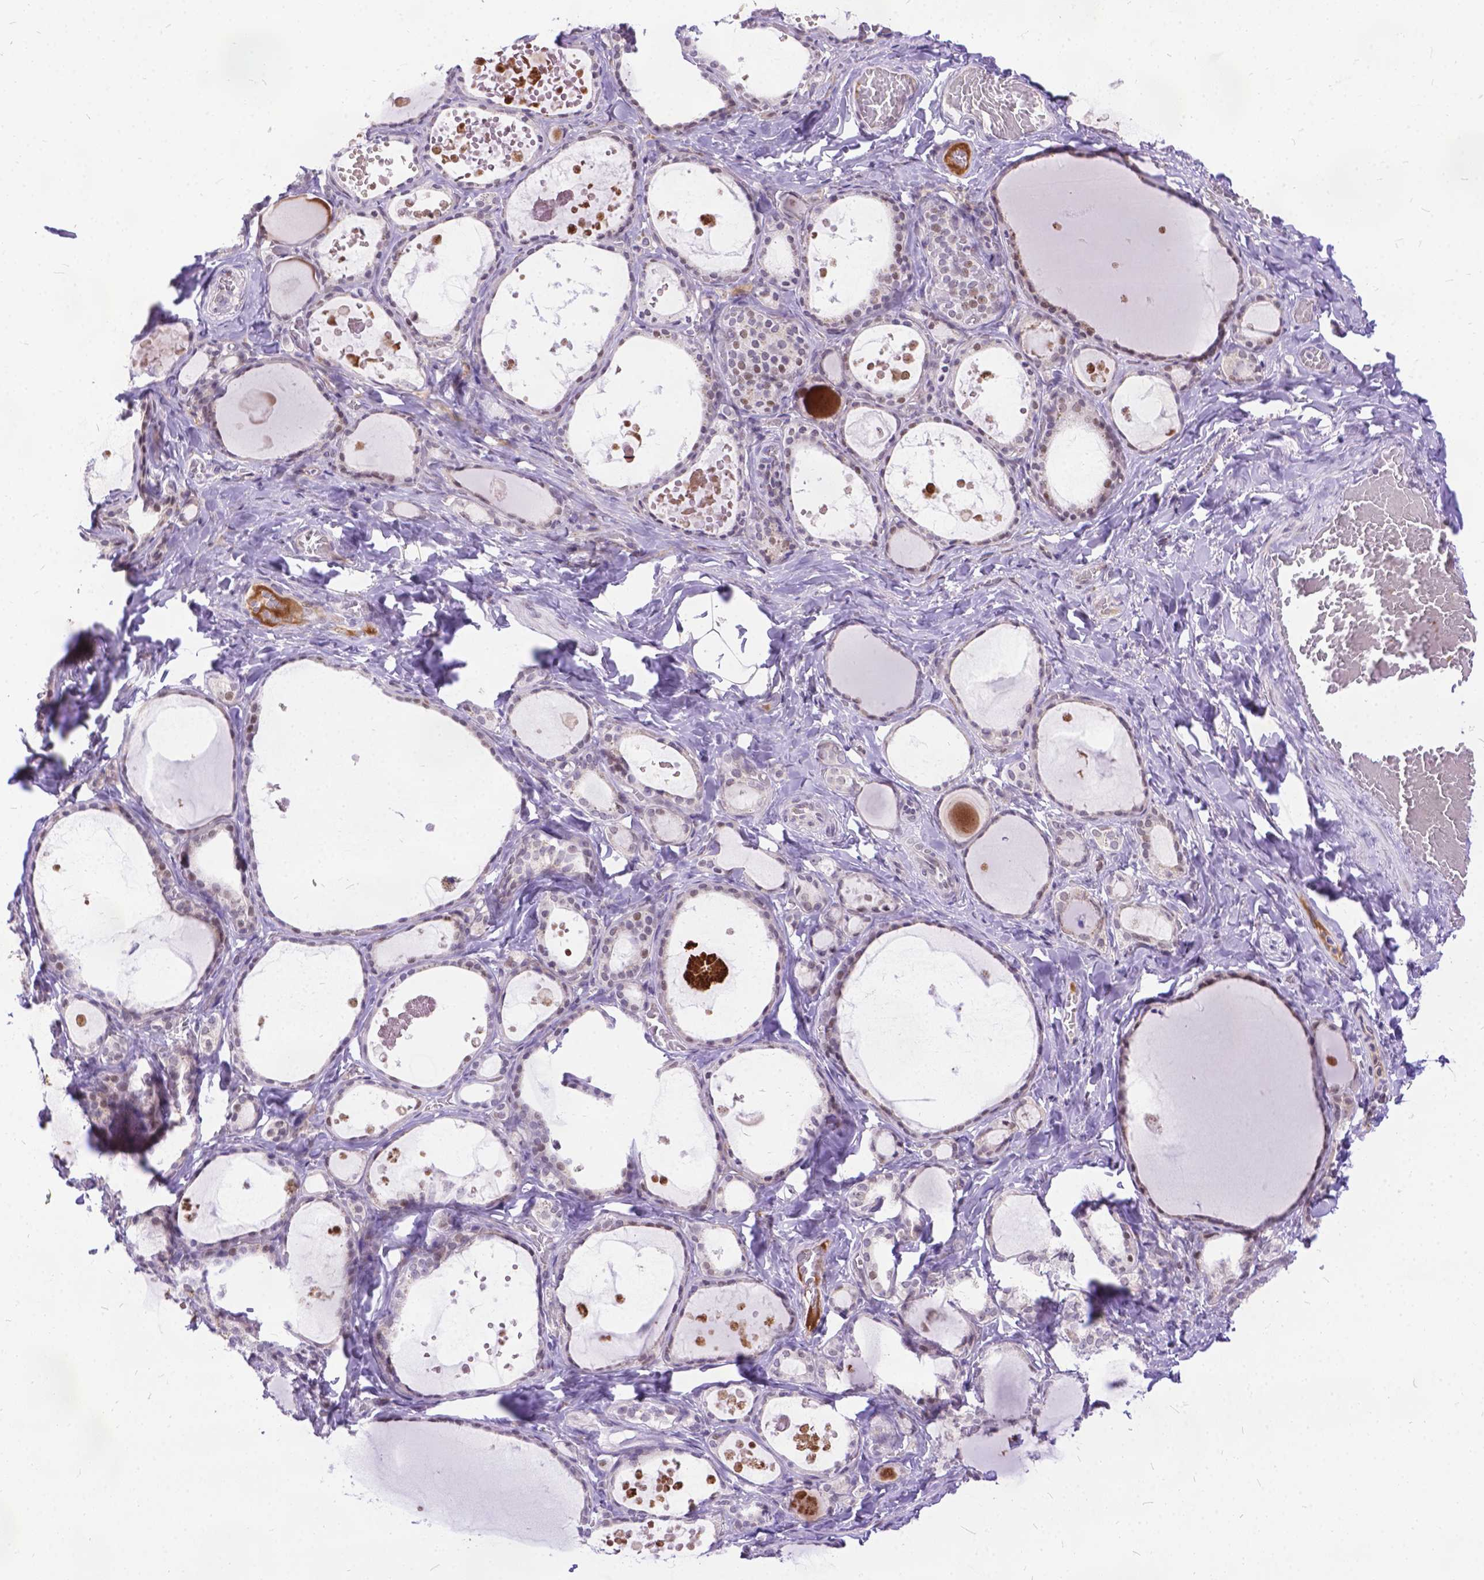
{"staining": {"intensity": "weak", "quantity": "25%-75%", "location": "cytoplasmic/membranous,nuclear"}, "tissue": "thyroid gland", "cell_type": "Glandular cells", "image_type": "normal", "snomed": [{"axis": "morphology", "description": "Normal tissue, NOS"}, {"axis": "topography", "description": "Thyroid gland"}], "caption": "Weak cytoplasmic/membranous,nuclear staining is present in about 25%-75% of glandular cells in unremarkable thyroid gland.", "gene": "FAM124B", "patient": {"sex": "female", "age": 56}}